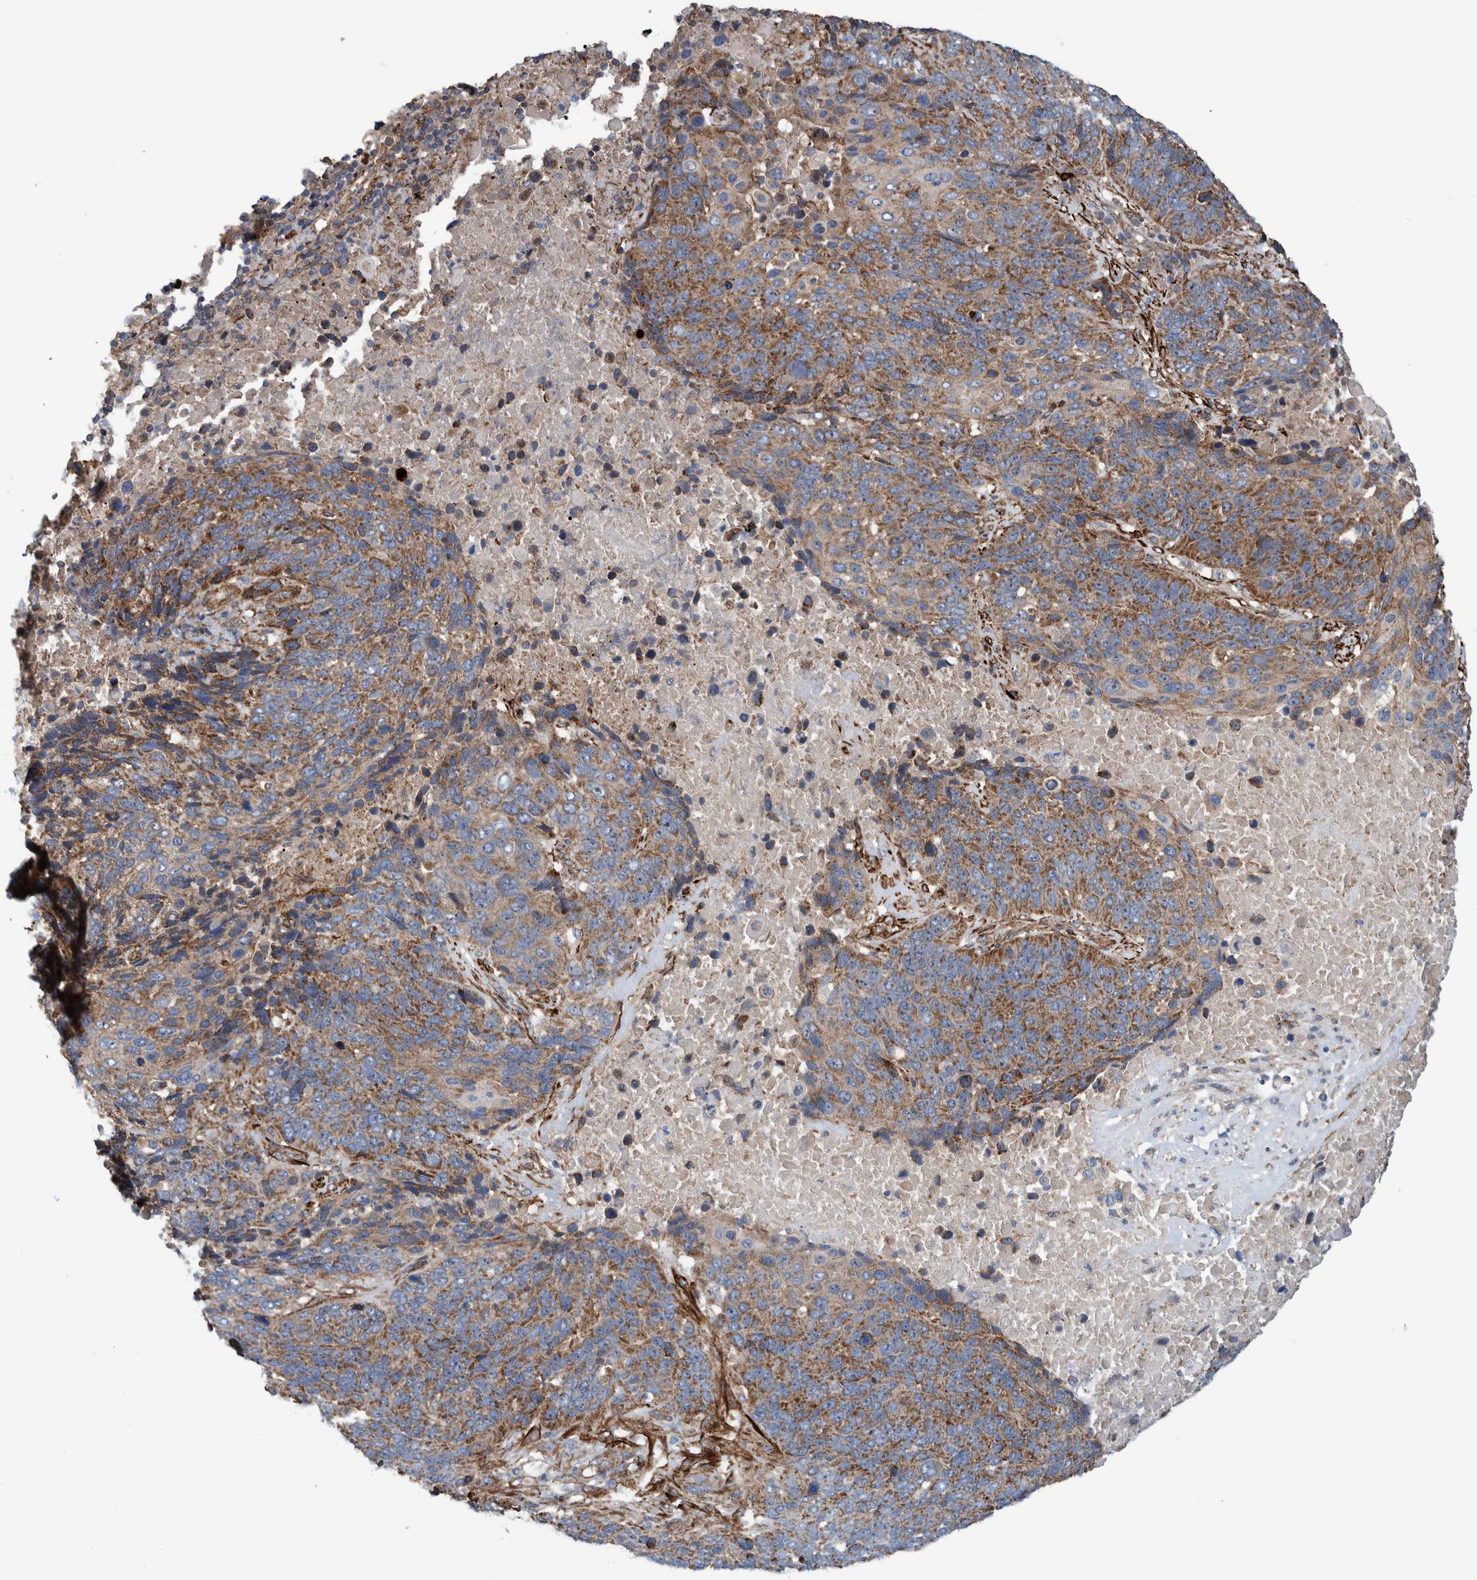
{"staining": {"intensity": "moderate", "quantity": "25%-75%", "location": "cytoplasmic/membranous"}, "tissue": "lung cancer", "cell_type": "Tumor cells", "image_type": "cancer", "snomed": [{"axis": "morphology", "description": "Squamous cell carcinoma, NOS"}, {"axis": "topography", "description": "Lung"}], "caption": "Squamous cell carcinoma (lung) stained with immunohistochemistry exhibits moderate cytoplasmic/membranous expression in approximately 25%-75% of tumor cells.", "gene": "SLC25A10", "patient": {"sex": "male", "age": 66}}